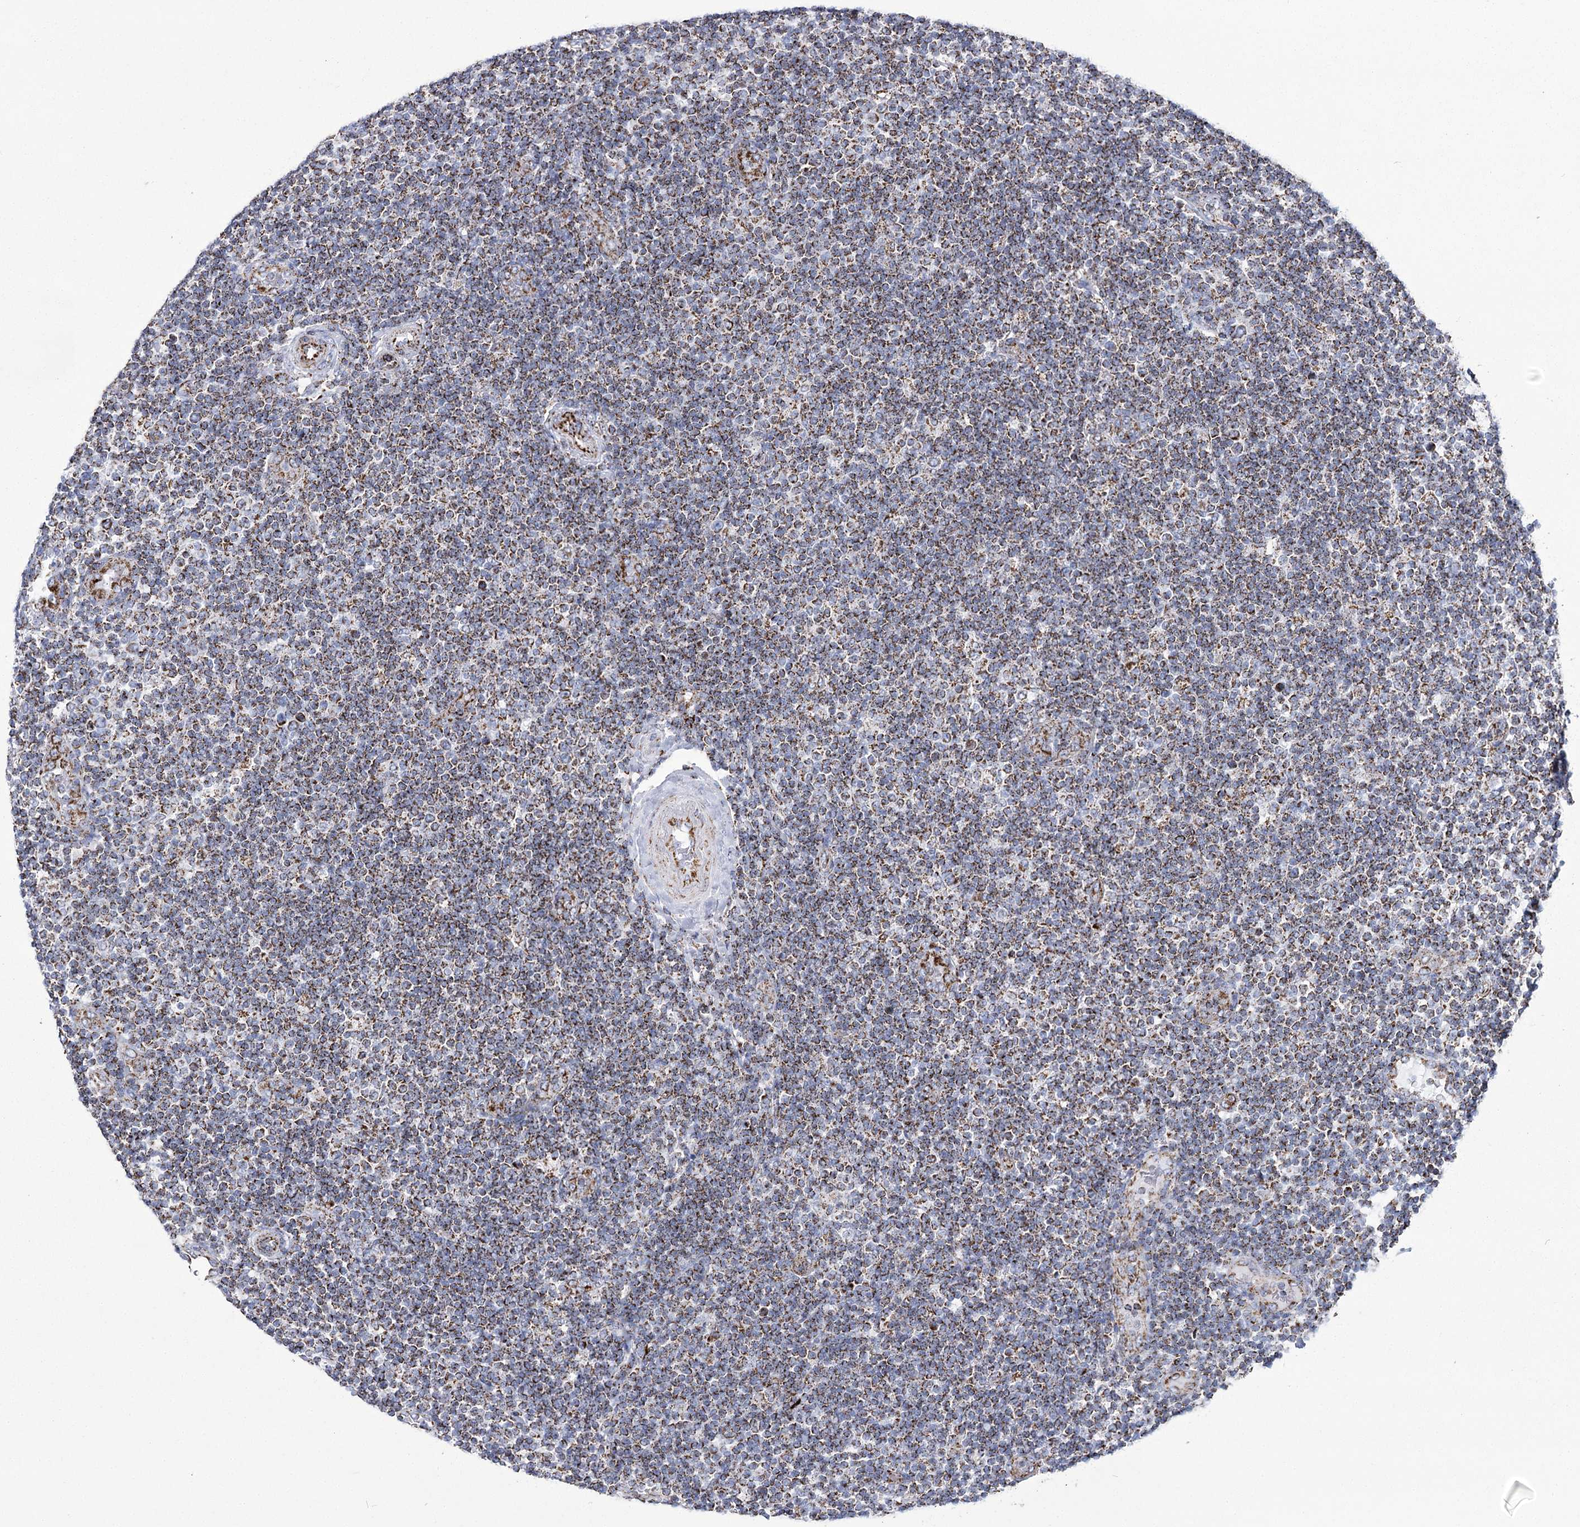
{"staining": {"intensity": "moderate", "quantity": ">75%", "location": "cytoplasmic/membranous"}, "tissue": "lymphoma", "cell_type": "Tumor cells", "image_type": "cancer", "snomed": [{"axis": "morphology", "description": "Malignant lymphoma, non-Hodgkin's type, Low grade"}, {"axis": "topography", "description": "Lymph node"}], "caption": "An immunohistochemistry histopathology image of tumor tissue is shown. Protein staining in brown shows moderate cytoplasmic/membranous positivity in lymphoma within tumor cells.", "gene": "PDHB", "patient": {"sex": "male", "age": 83}}